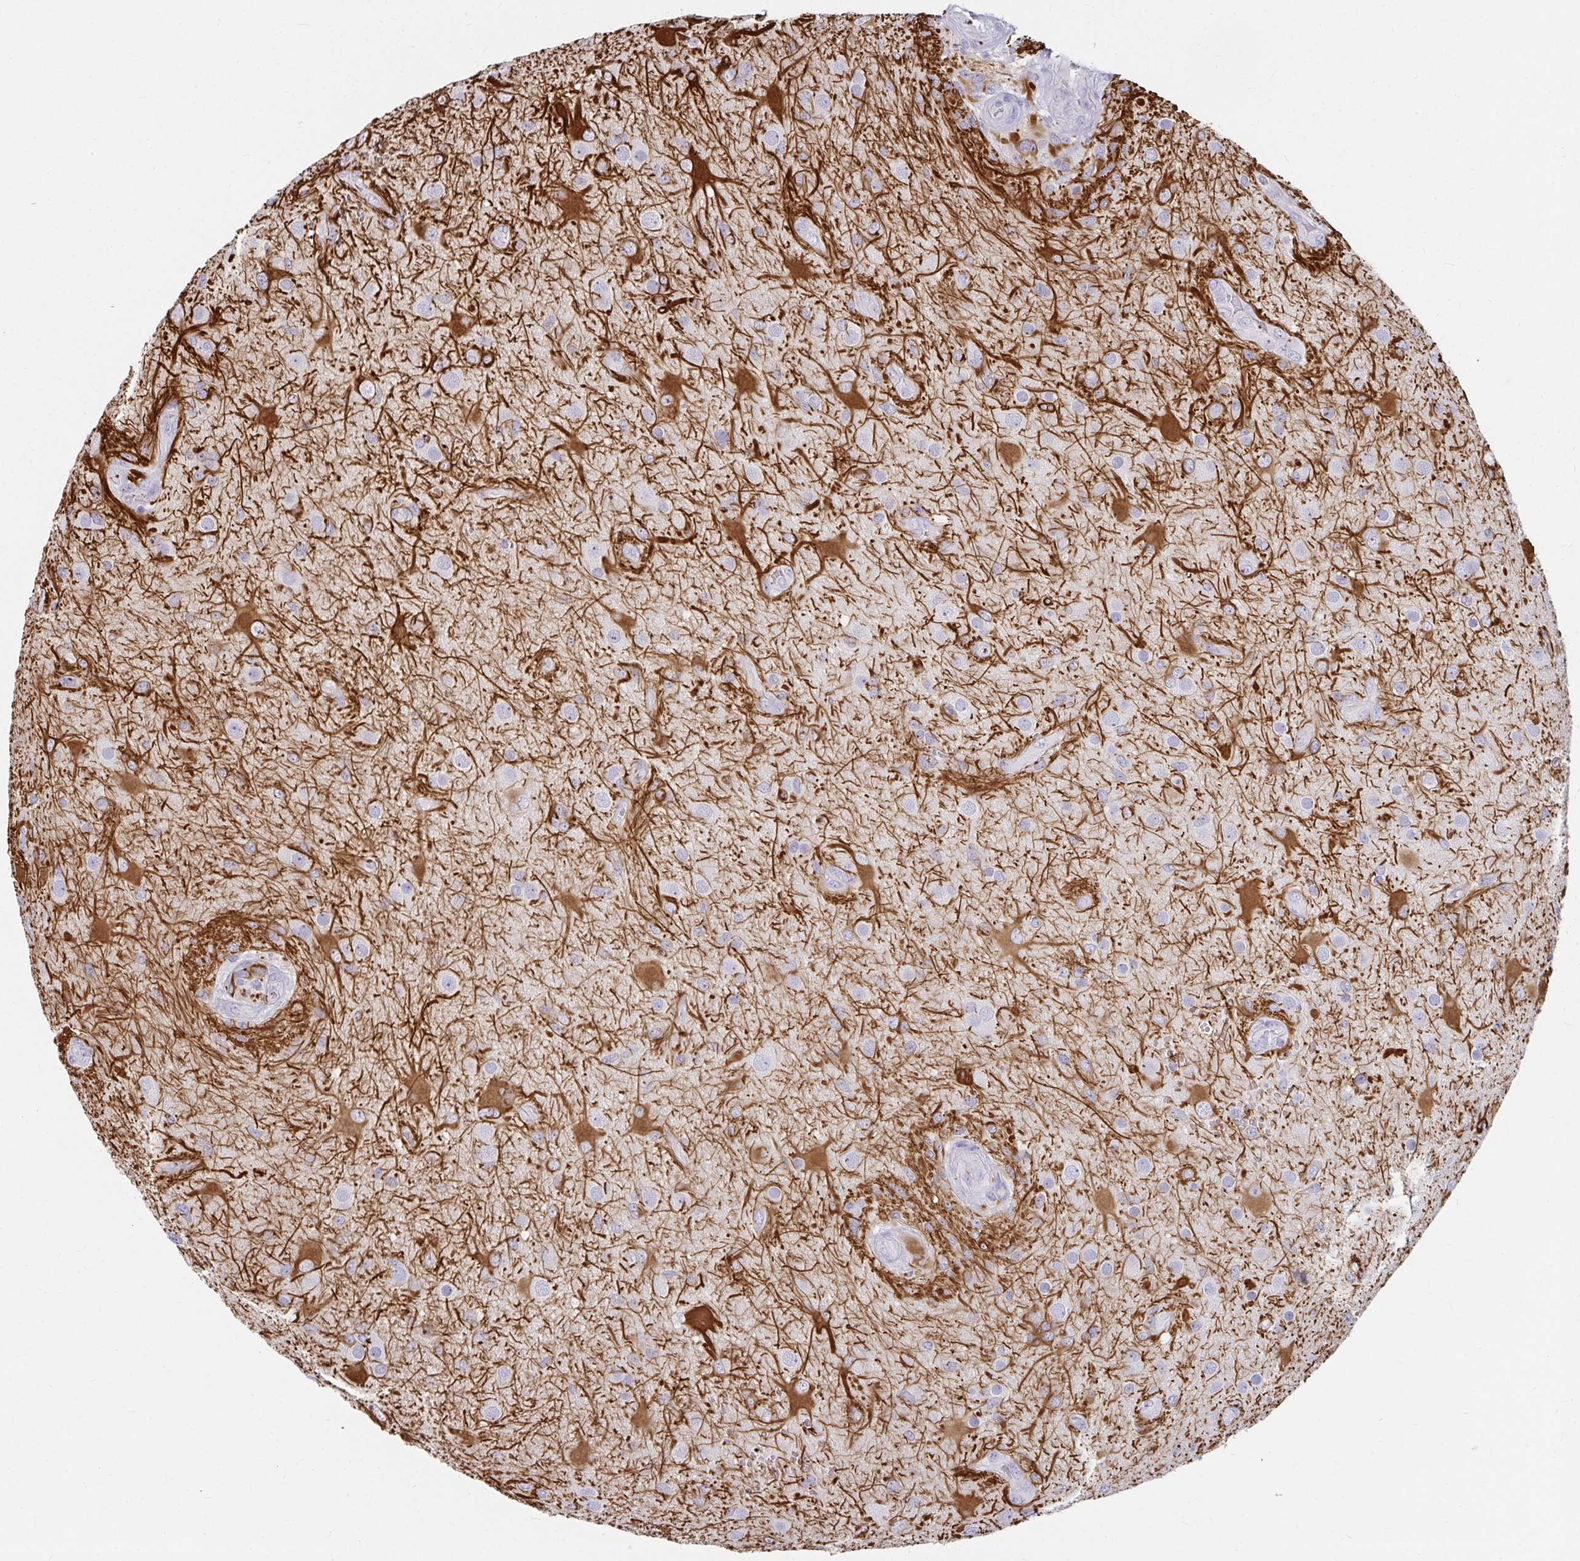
{"staining": {"intensity": "negative", "quantity": "none", "location": "none"}, "tissue": "glioma", "cell_type": "Tumor cells", "image_type": "cancer", "snomed": [{"axis": "morphology", "description": "Glioma, malignant, High grade"}, {"axis": "topography", "description": "Brain"}], "caption": "Immunohistochemistry image of neoplastic tissue: human glioma stained with DAB (3,3'-diaminobenzidine) reveals no significant protein positivity in tumor cells.", "gene": "C19orf81", "patient": {"sex": "male", "age": 53}}